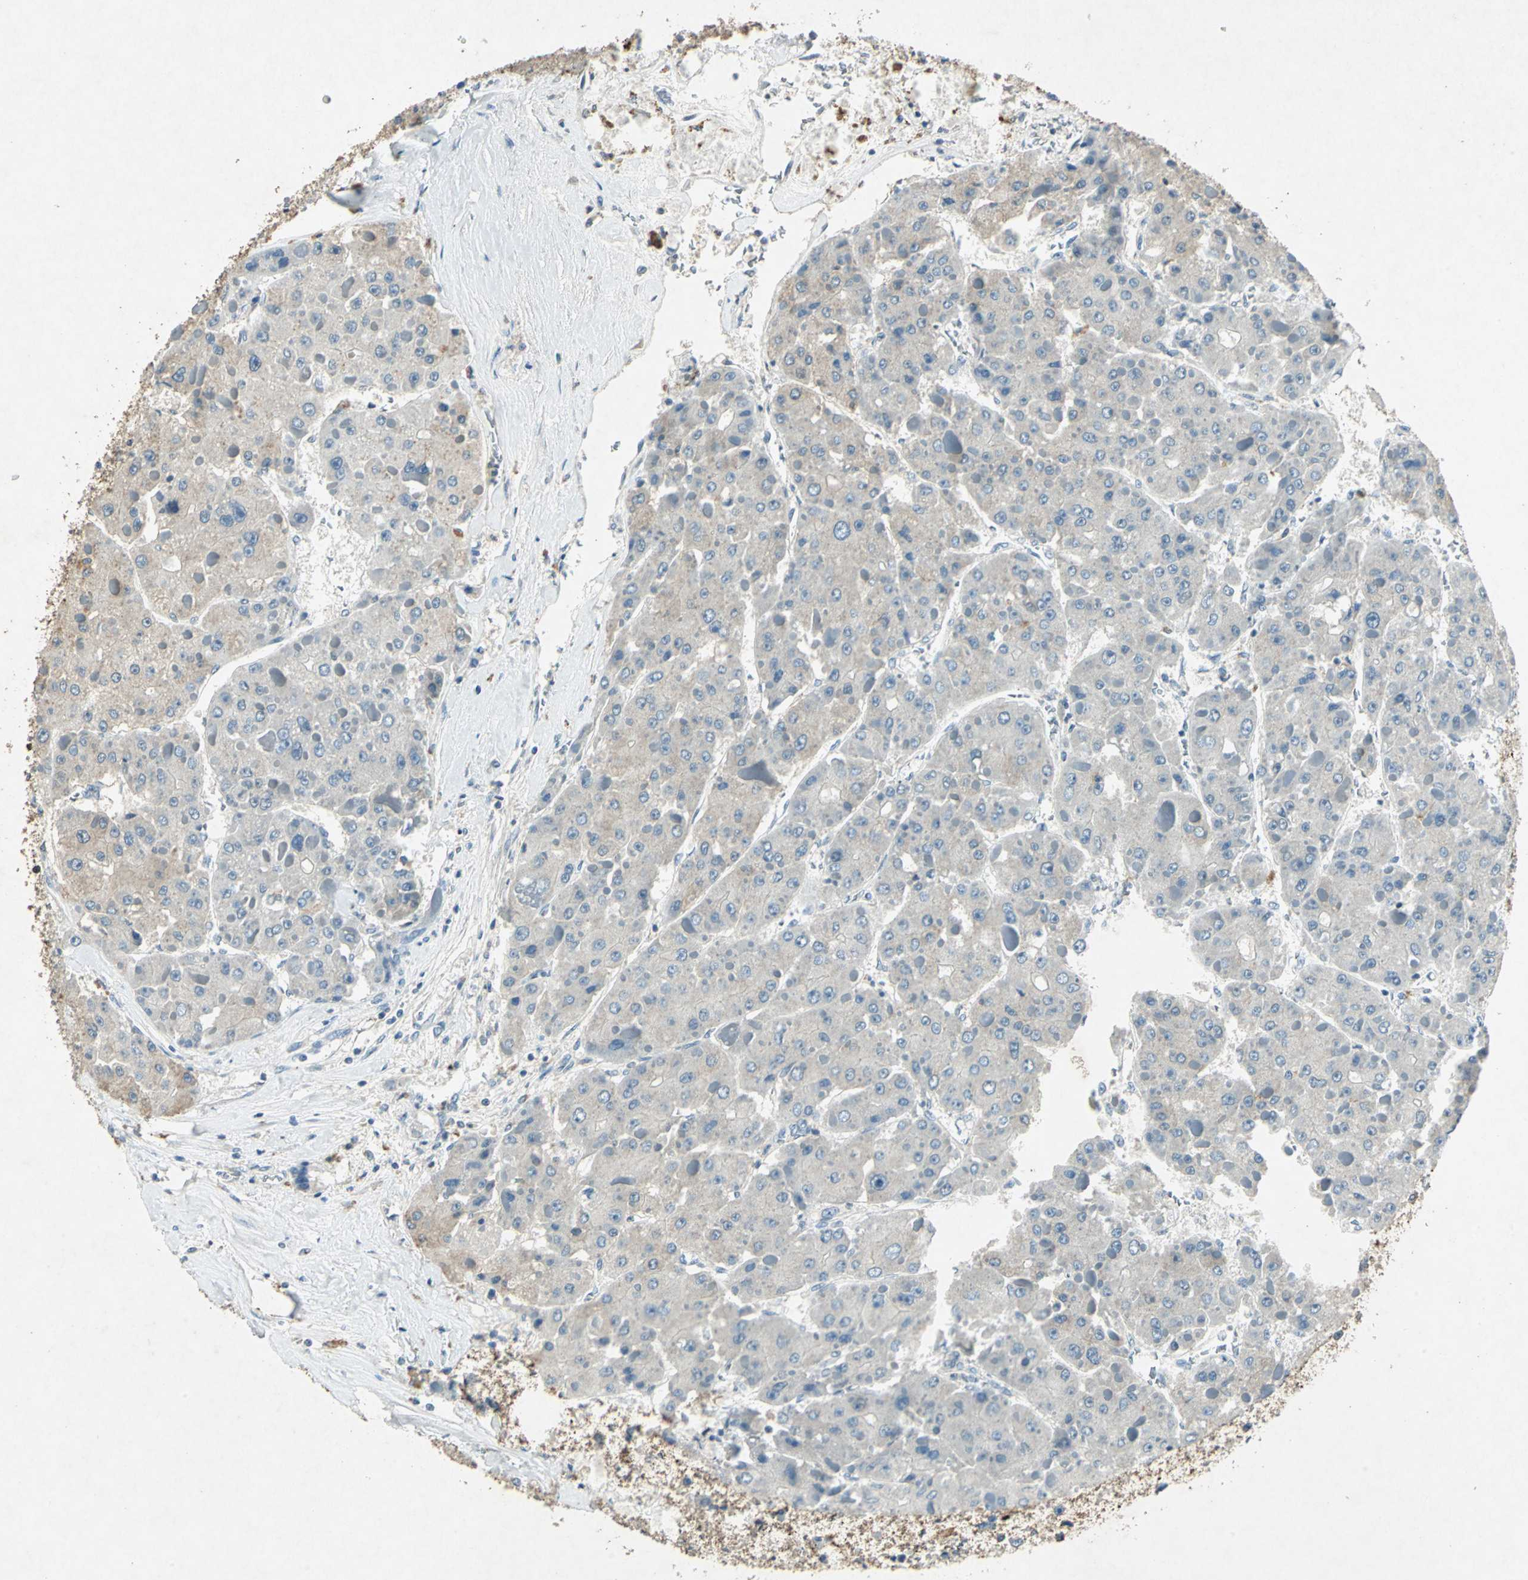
{"staining": {"intensity": "negative", "quantity": "none", "location": "none"}, "tissue": "liver cancer", "cell_type": "Tumor cells", "image_type": "cancer", "snomed": [{"axis": "morphology", "description": "Carcinoma, Hepatocellular, NOS"}, {"axis": "topography", "description": "Liver"}], "caption": "Histopathology image shows no significant protein positivity in tumor cells of liver hepatocellular carcinoma. Nuclei are stained in blue.", "gene": "CAMK2B", "patient": {"sex": "female", "age": 73}}